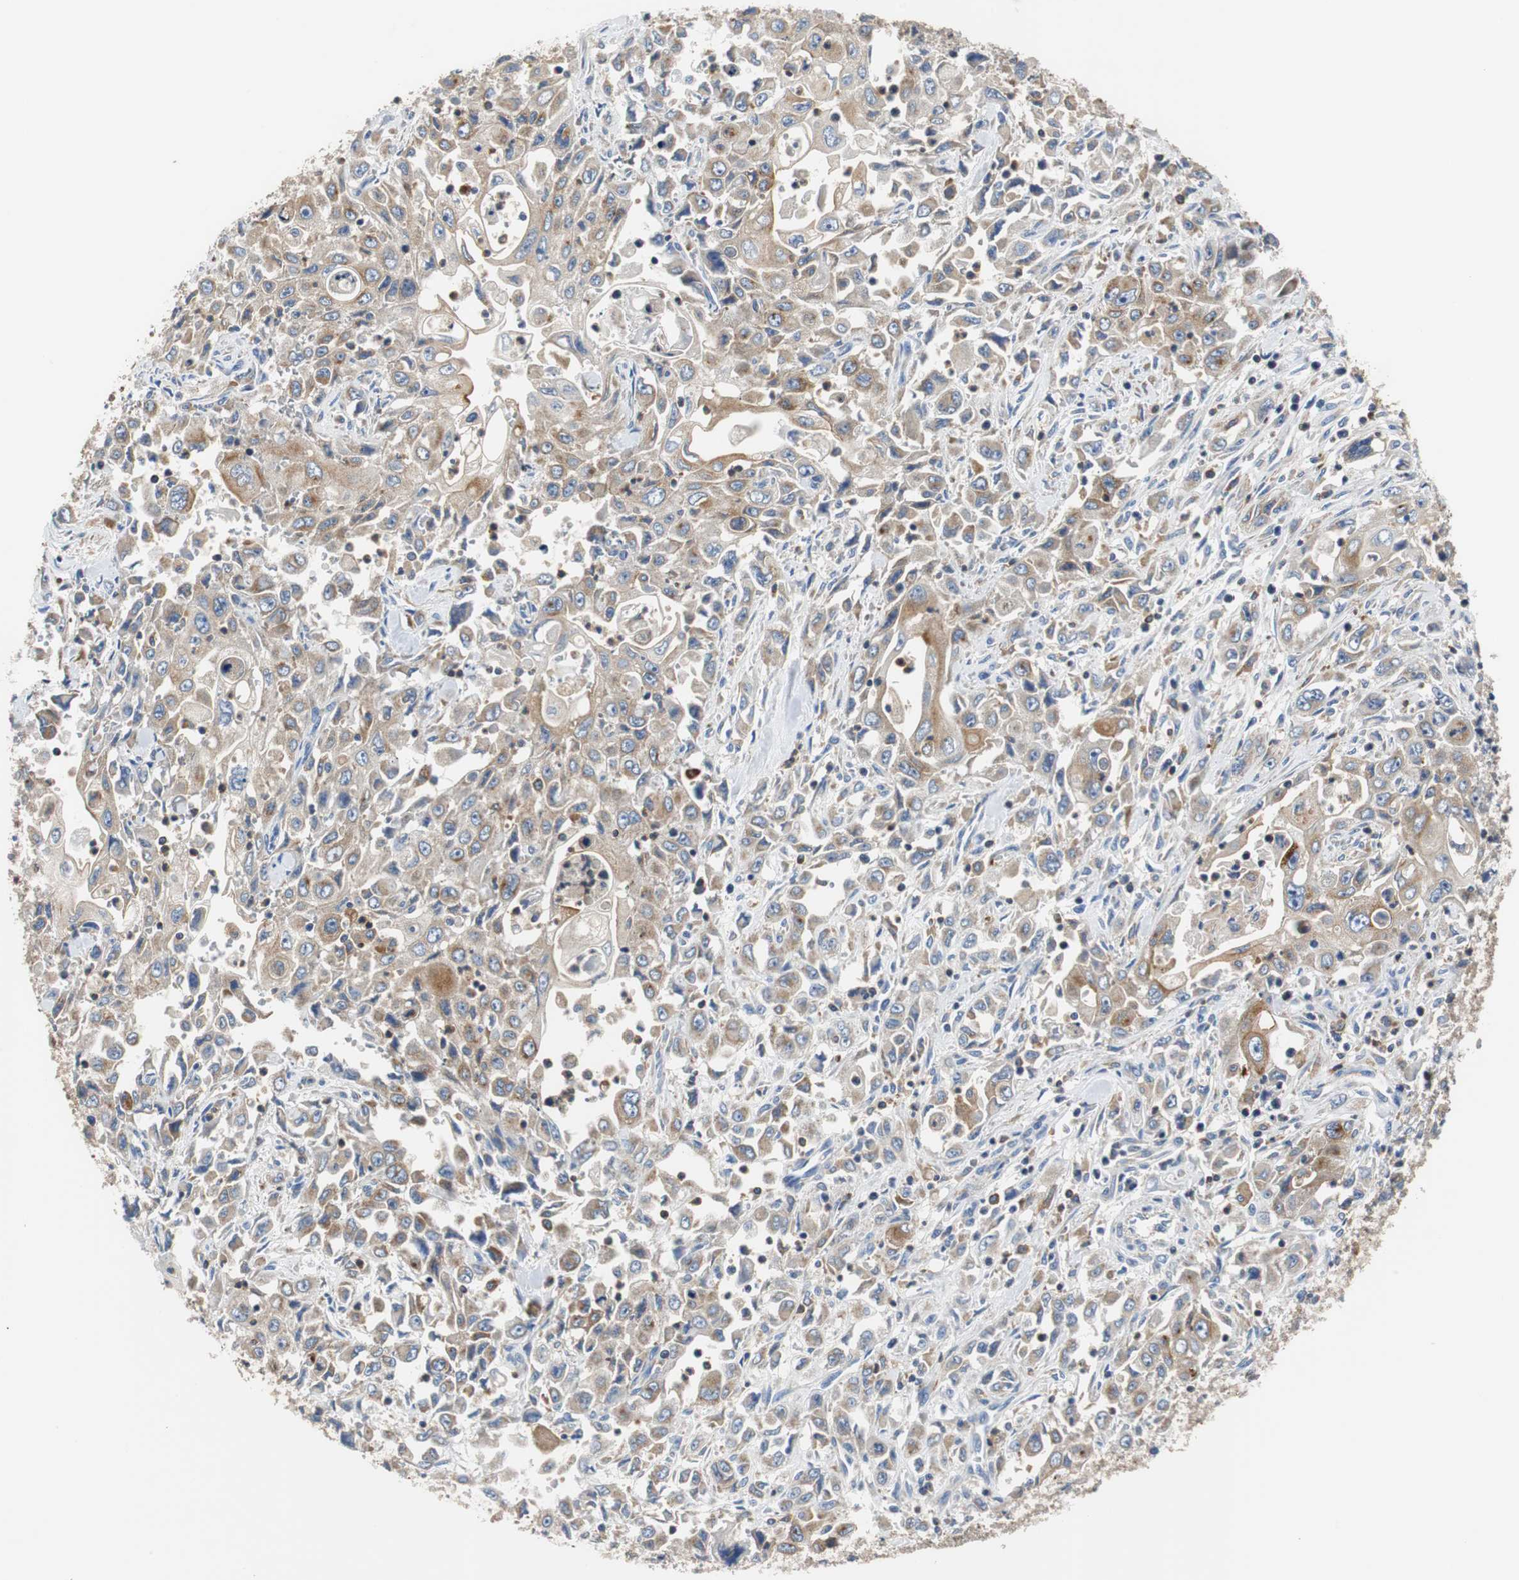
{"staining": {"intensity": "moderate", "quantity": ">75%", "location": "cytoplasmic/membranous"}, "tissue": "pancreatic cancer", "cell_type": "Tumor cells", "image_type": "cancer", "snomed": [{"axis": "morphology", "description": "Adenocarcinoma, NOS"}, {"axis": "topography", "description": "Pancreas"}], "caption": "Tumor cells reveal moderate cytoplasmic/membranous expression in approximately >75% of cells in pancreatic cancer. The staining is performed using DAB brown chromogen to label protein expression. The nuclei are counter-stained blue using hematoxylin.", "gene": "VAMP8", "patient": {"sex": "male", "age": 70}}